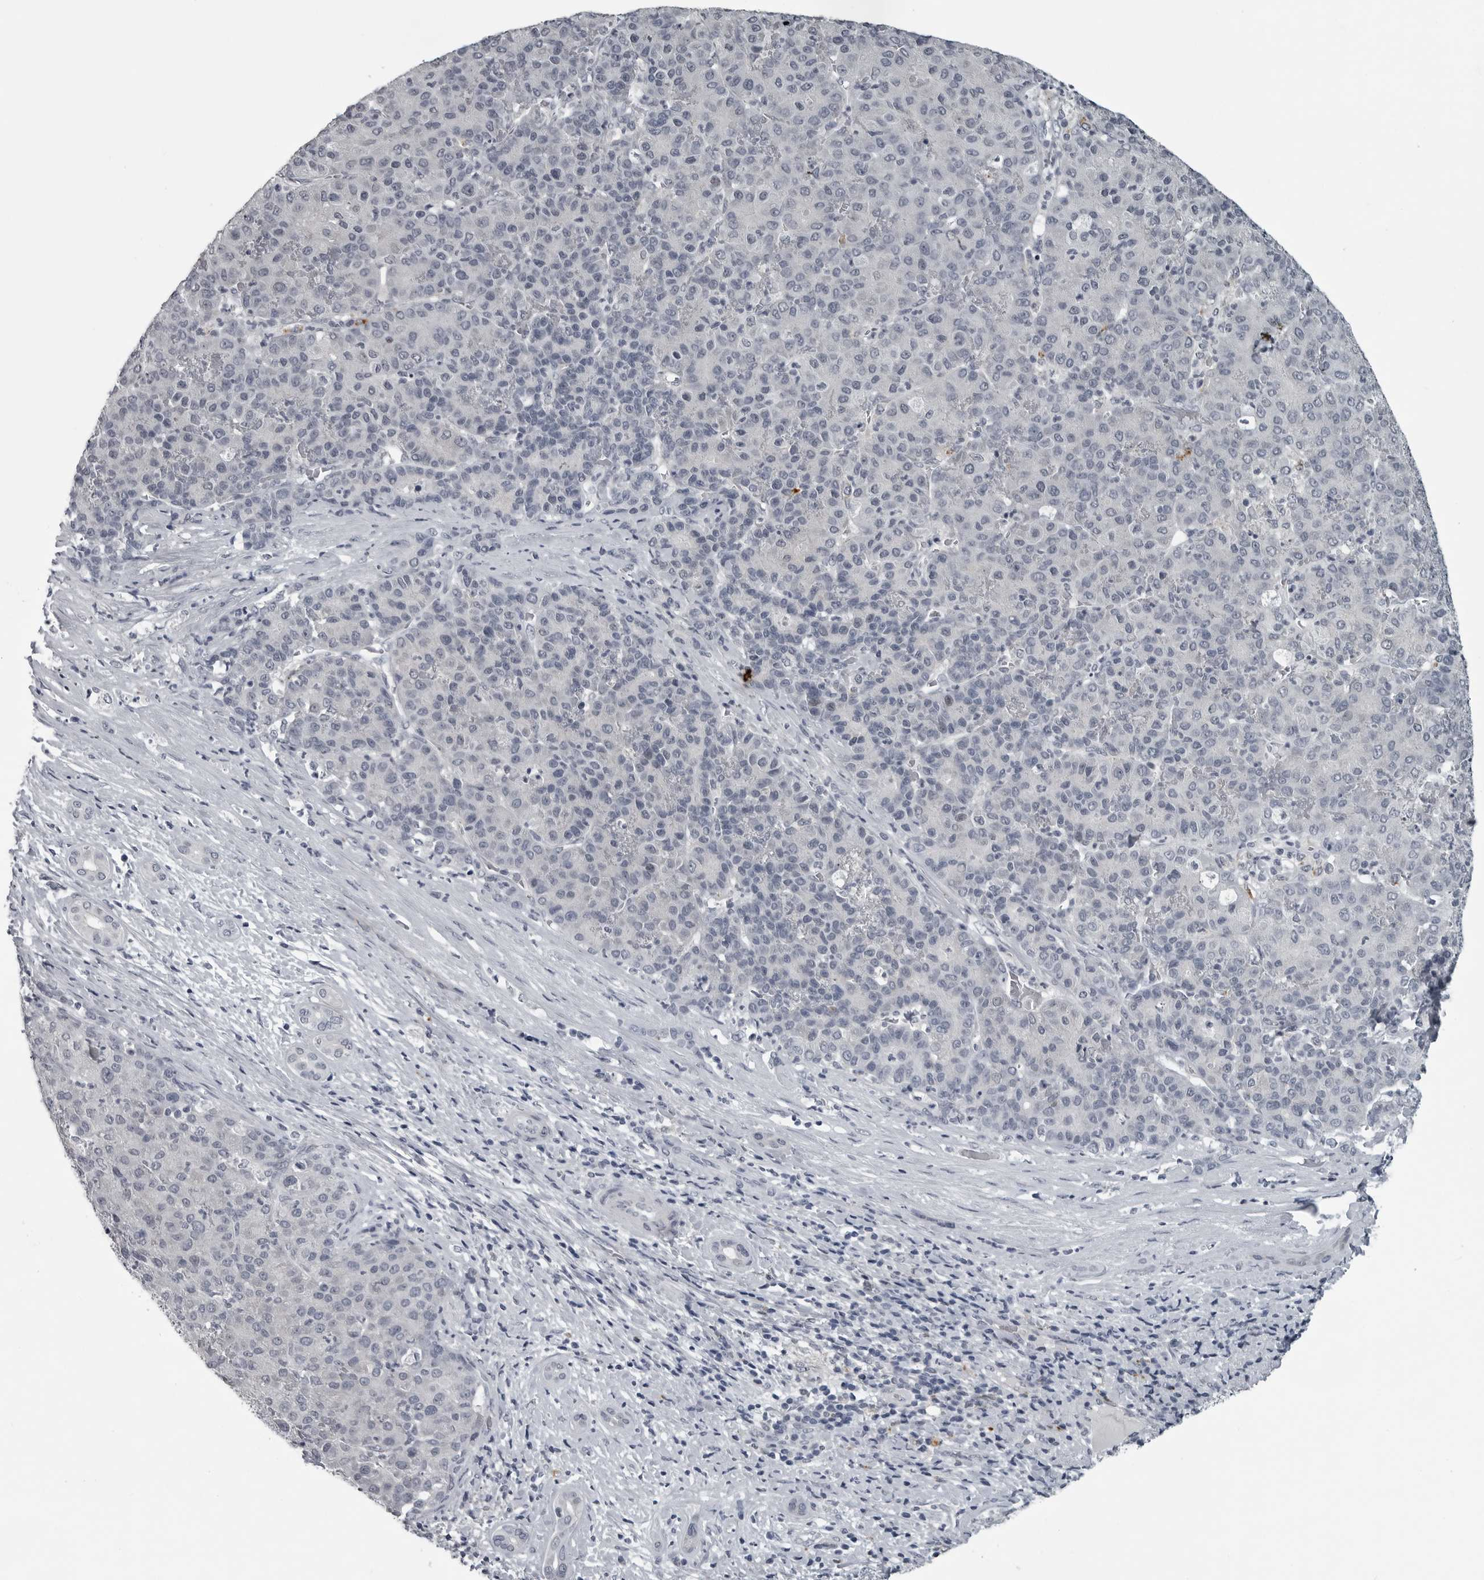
{"staining": {"intensity": "negative", "quantity": "none", "location": "none"}, "tissue": "liver cancer", "cell_type": "Tumor cells", "image_type": "cancer", "snomed": [{"axis": "morphology", "description": "Carcinoma, Hepatocellular, NOS"}, {"axis": "topography", "description": "Liver"}], "caption": "Immunohistochemistry of human hepatocellular carcinoma (liver) demonstrates no staining in tumor cells.", "gene": "LYSMD1", "patient": {"sex": "male", "age": 65}}